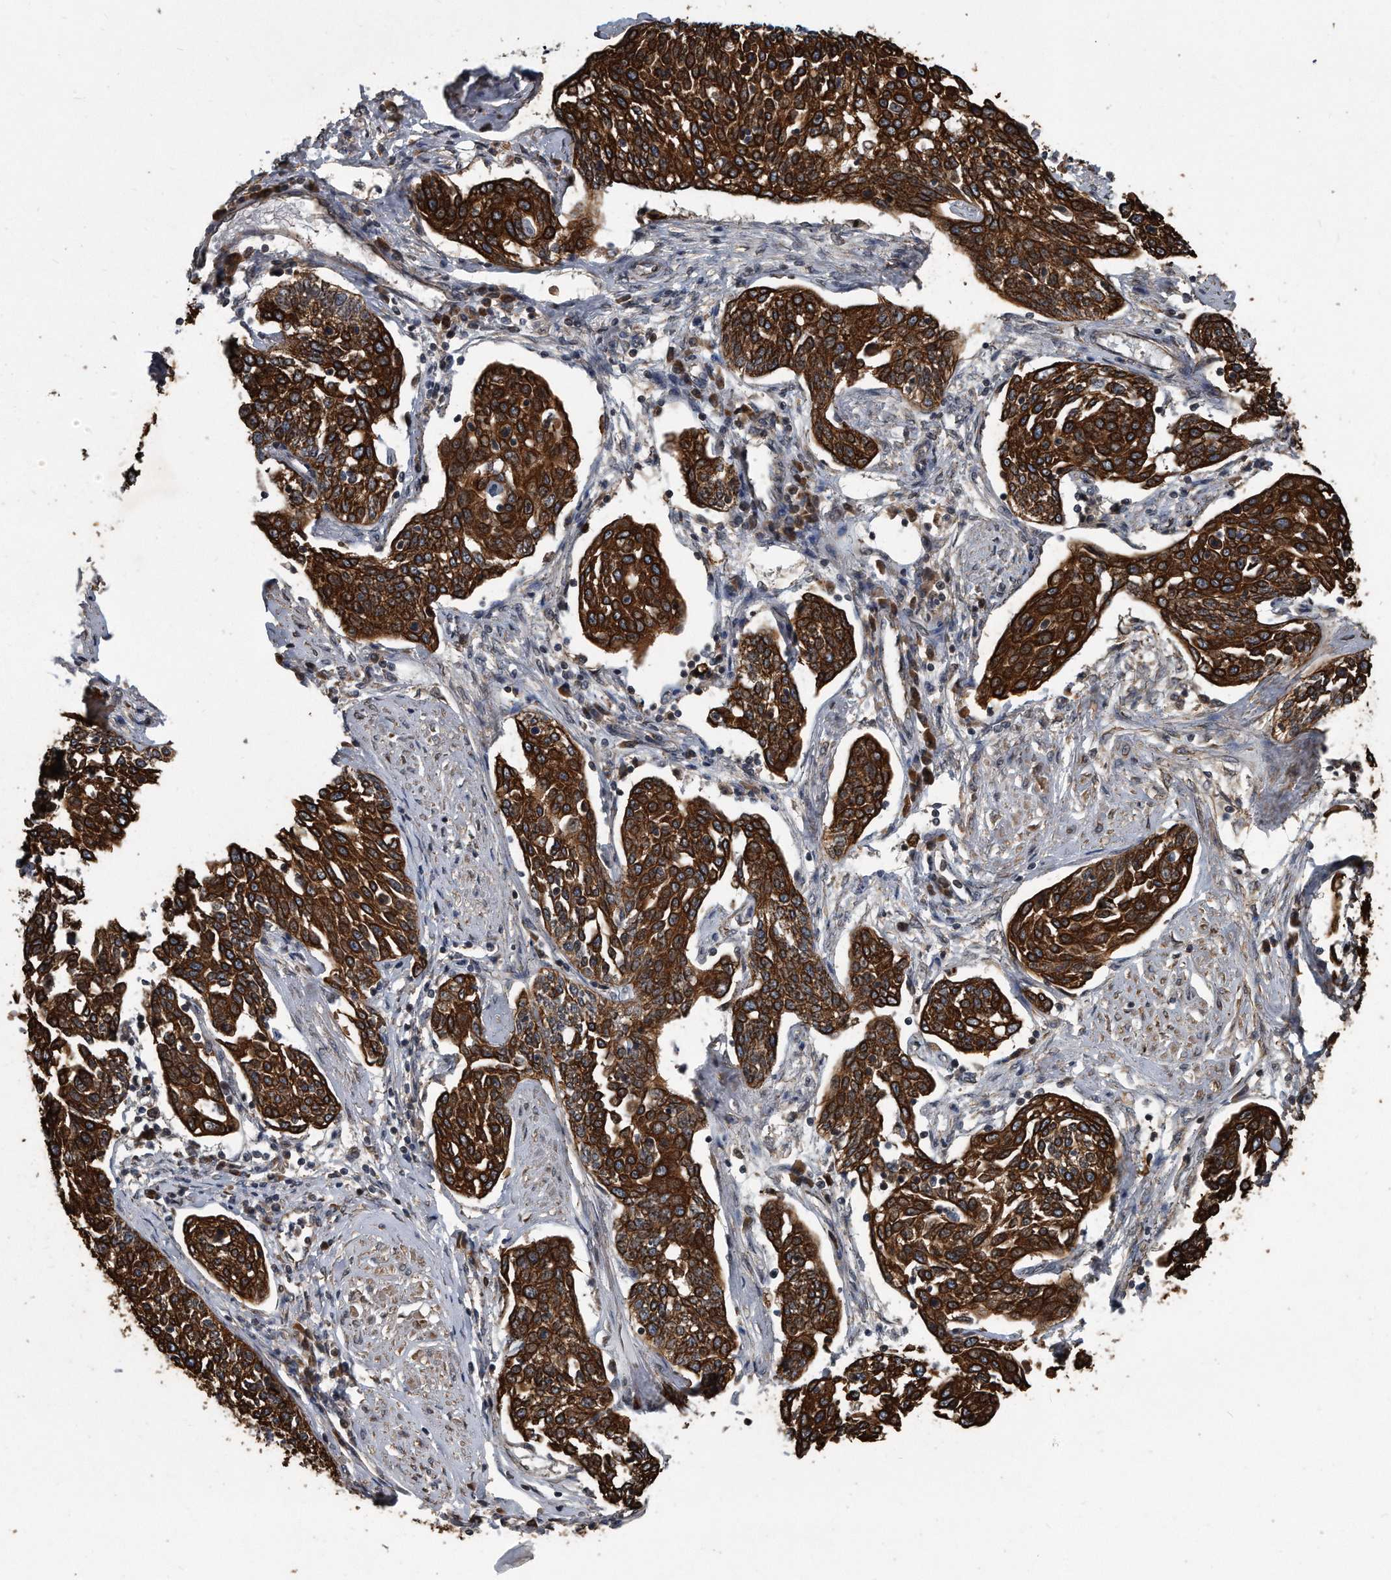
{"staining": {"intensity": "strong", "quantity": ">75%", "location": "cytoplasmic/membranous"}, "tissue": "cervical cancer", "cell_type": "Tumor cells", "image_type": "cancer", "snomed": [{"axis": "morphology", "description": "Squamous cell carcinoma, NOS"}, {"axis": "topography", "description": "Cervix"}], "caption": "DAB immunohistochemical staining of human cervical cancer (squamous cell carcinoma) demonstrates strong cytoplasmic/membranous protein positivity in about >75% of tumor cells.", "gene": "FAM136A", "patient": {"sex": "female", "age": 34}}